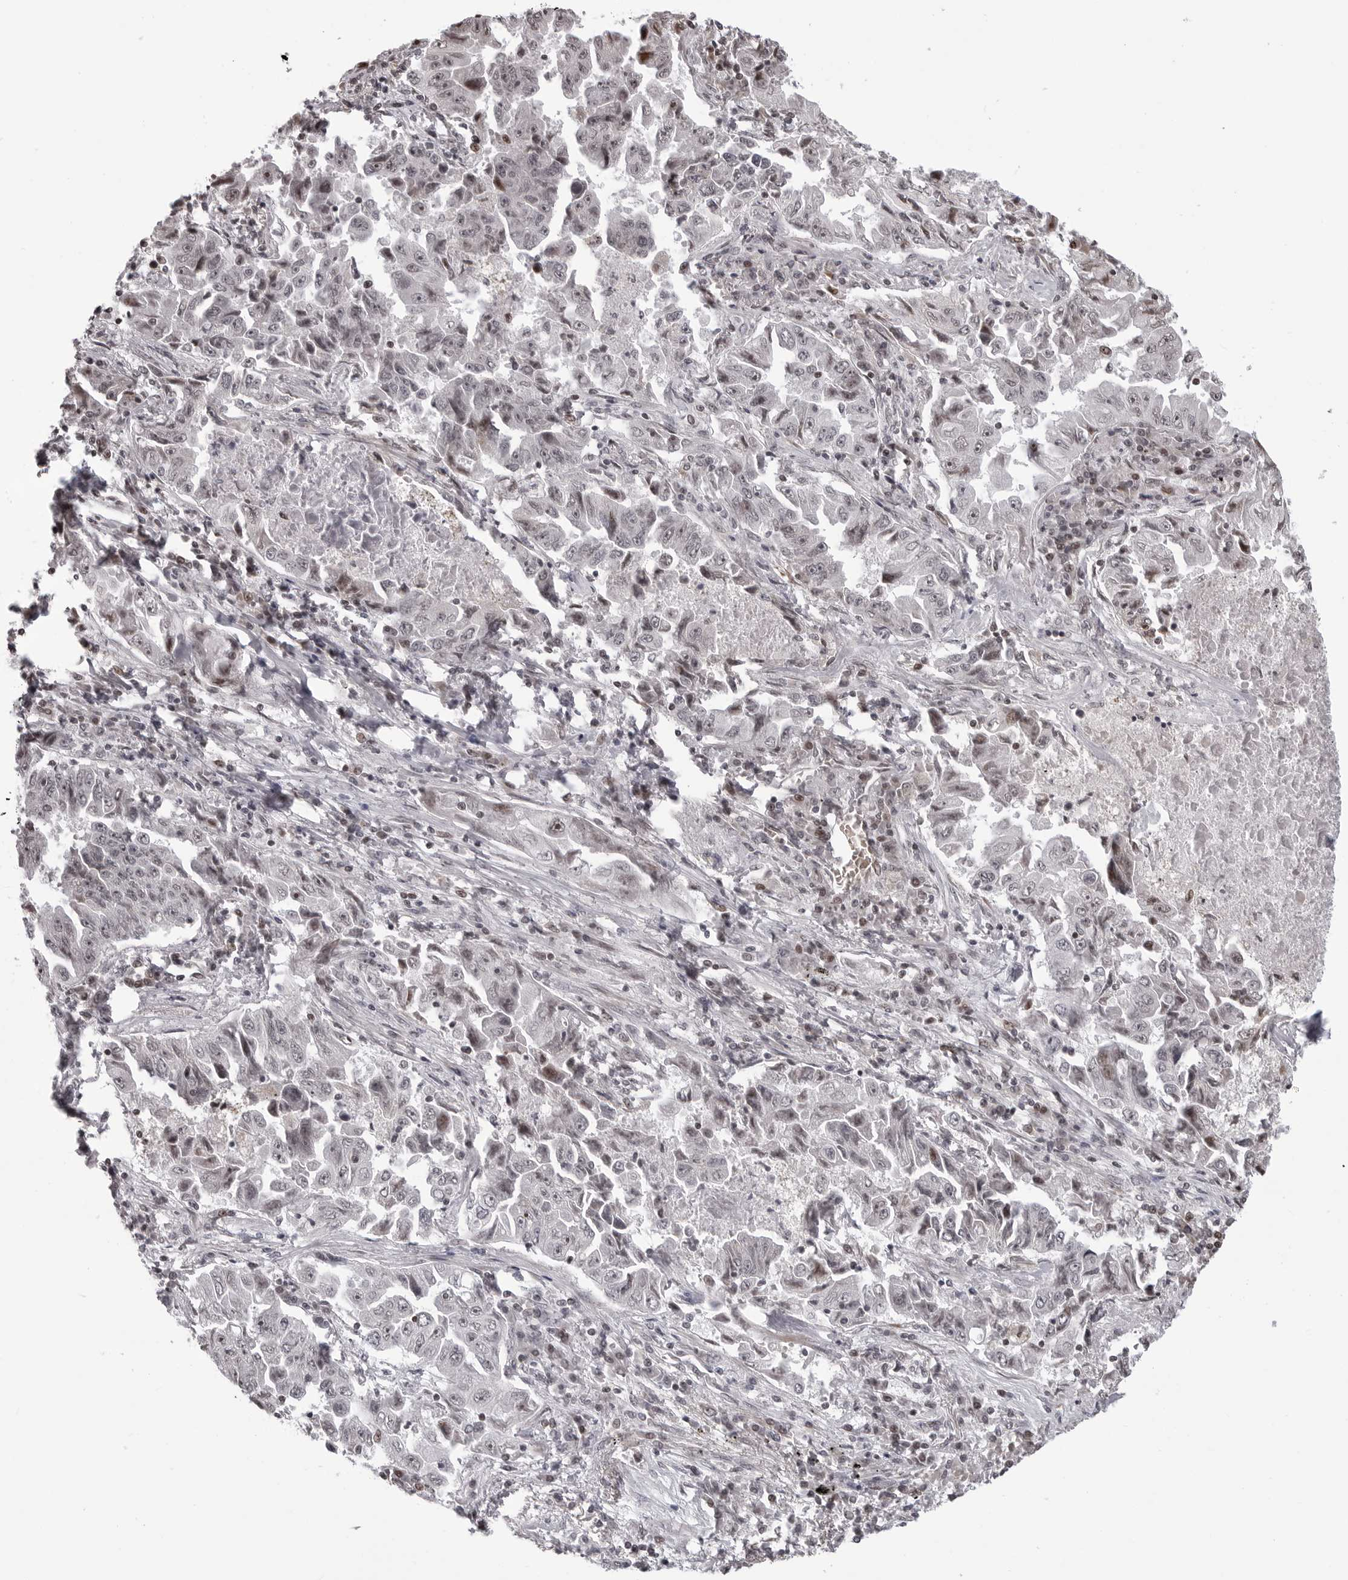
{"staining": {"intensity": "weak", "quantity": "<25%", "location": "nuclear"}, "tissue": "lung cancer", "cell_type": "Tumor cells", "image_type": "cancer", "snomed": [{"axis": "morphology", "description": "Adenocarcinoma, NOS"}, {"axis": "topography", "description": "Lung"}], "caption": "This is an IHC micrograph of lung cancer. There is no expression in tumor cells.", "gene": "PHF3", "patient": {"sex": "female", "age": 51}}